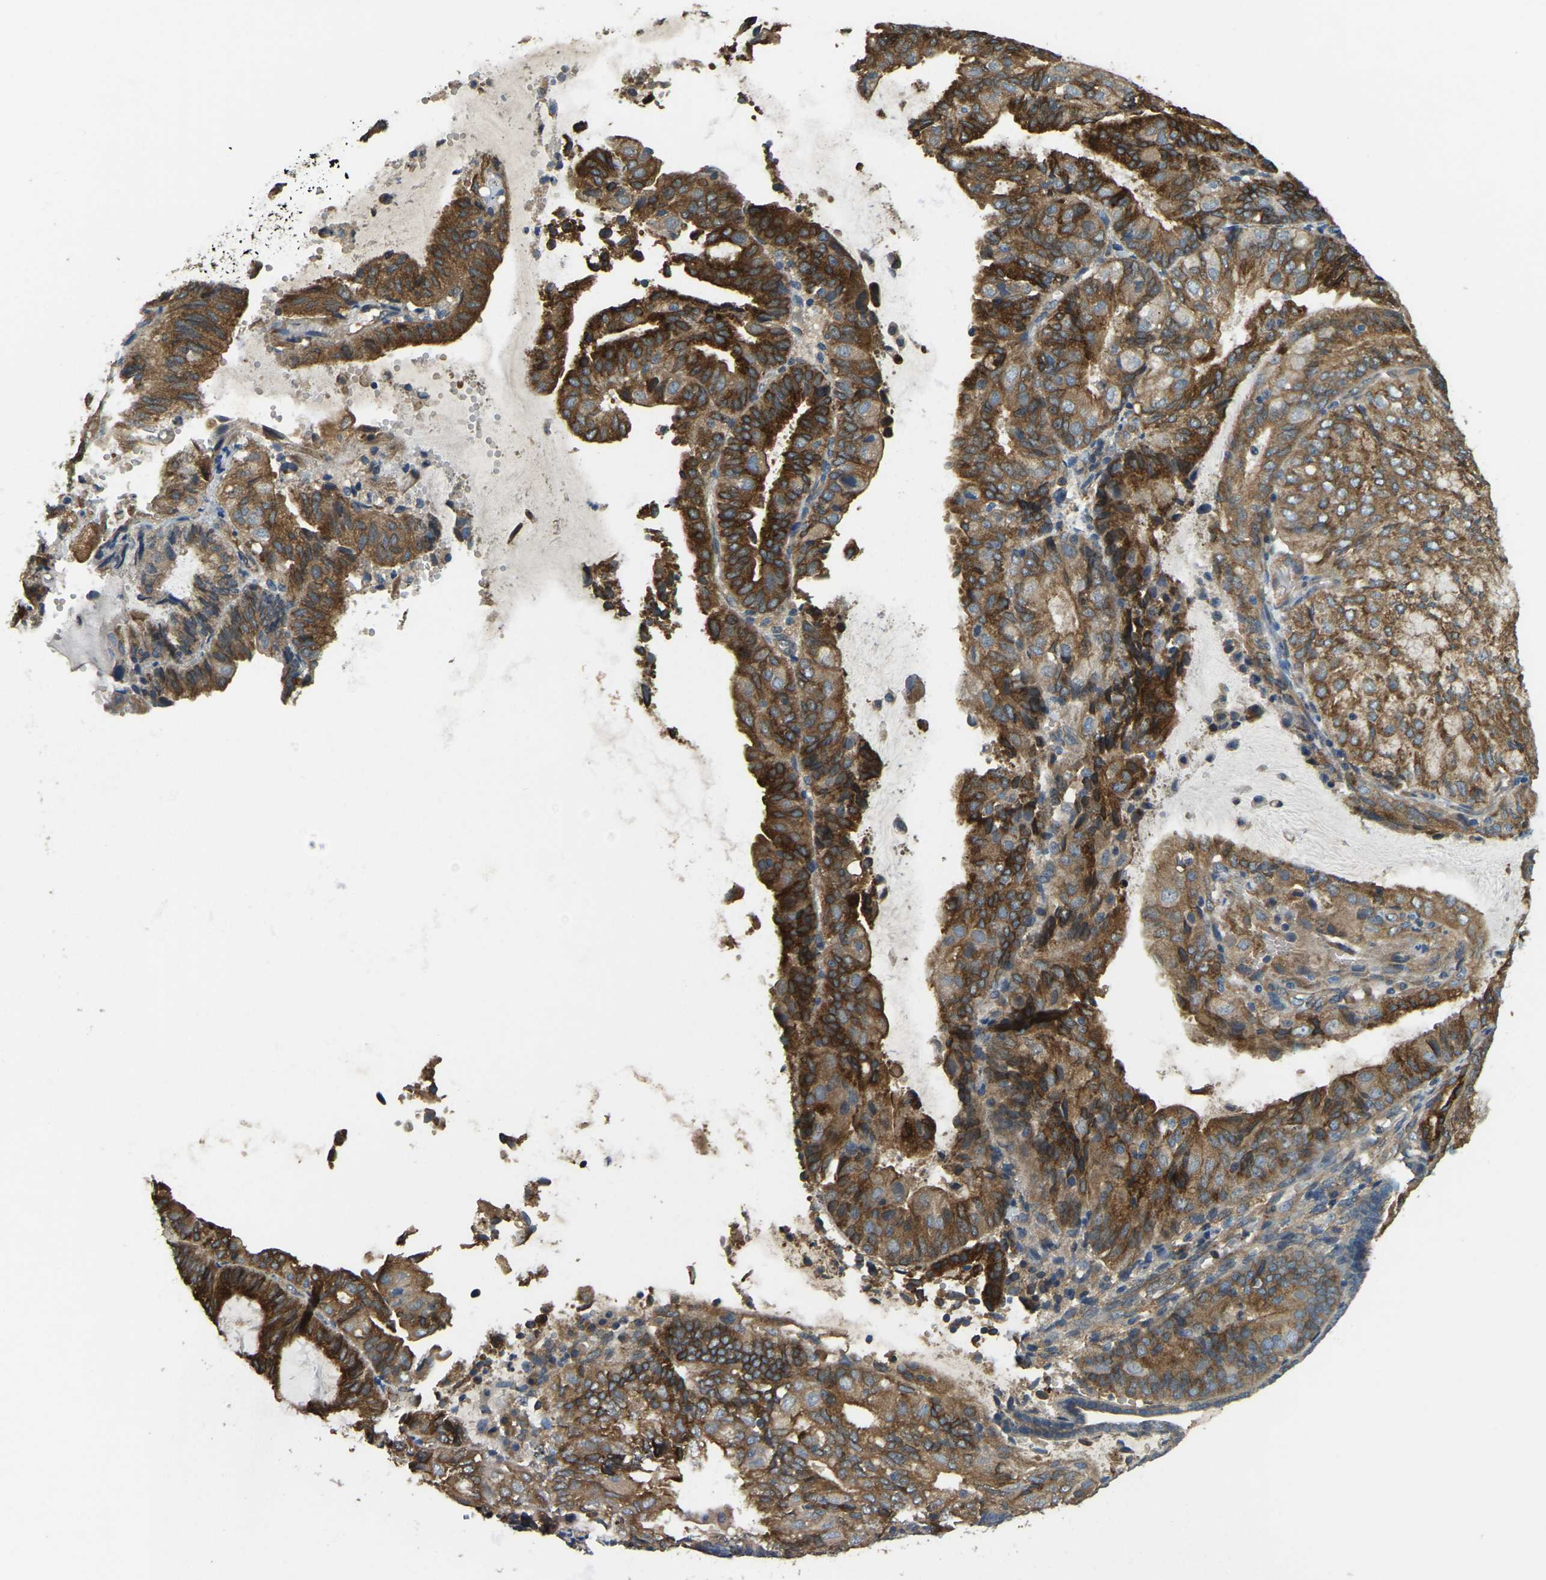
{"staining": {"intensity": "strong", "quantity": ">75%", "location": "cytoplasmic/membranous"}, "tissue": "endometrial cancer", "cell_type": "Tumor cells", "image_type": "cancer", "snomed": [{"axis": "morphology", "description": "Adenocarcinoma, NOS"}, {"axis": "topography", "description": "Endometrium"}], "caption": "Protein staining of endometrial cancer (adenocarcinoma) tissue displays strong cytoplasmic/membranous staining in approximately >75% of tumor cells.", "gene": "ERGIC1", "patient": {"sex": "female", "age": 81}}